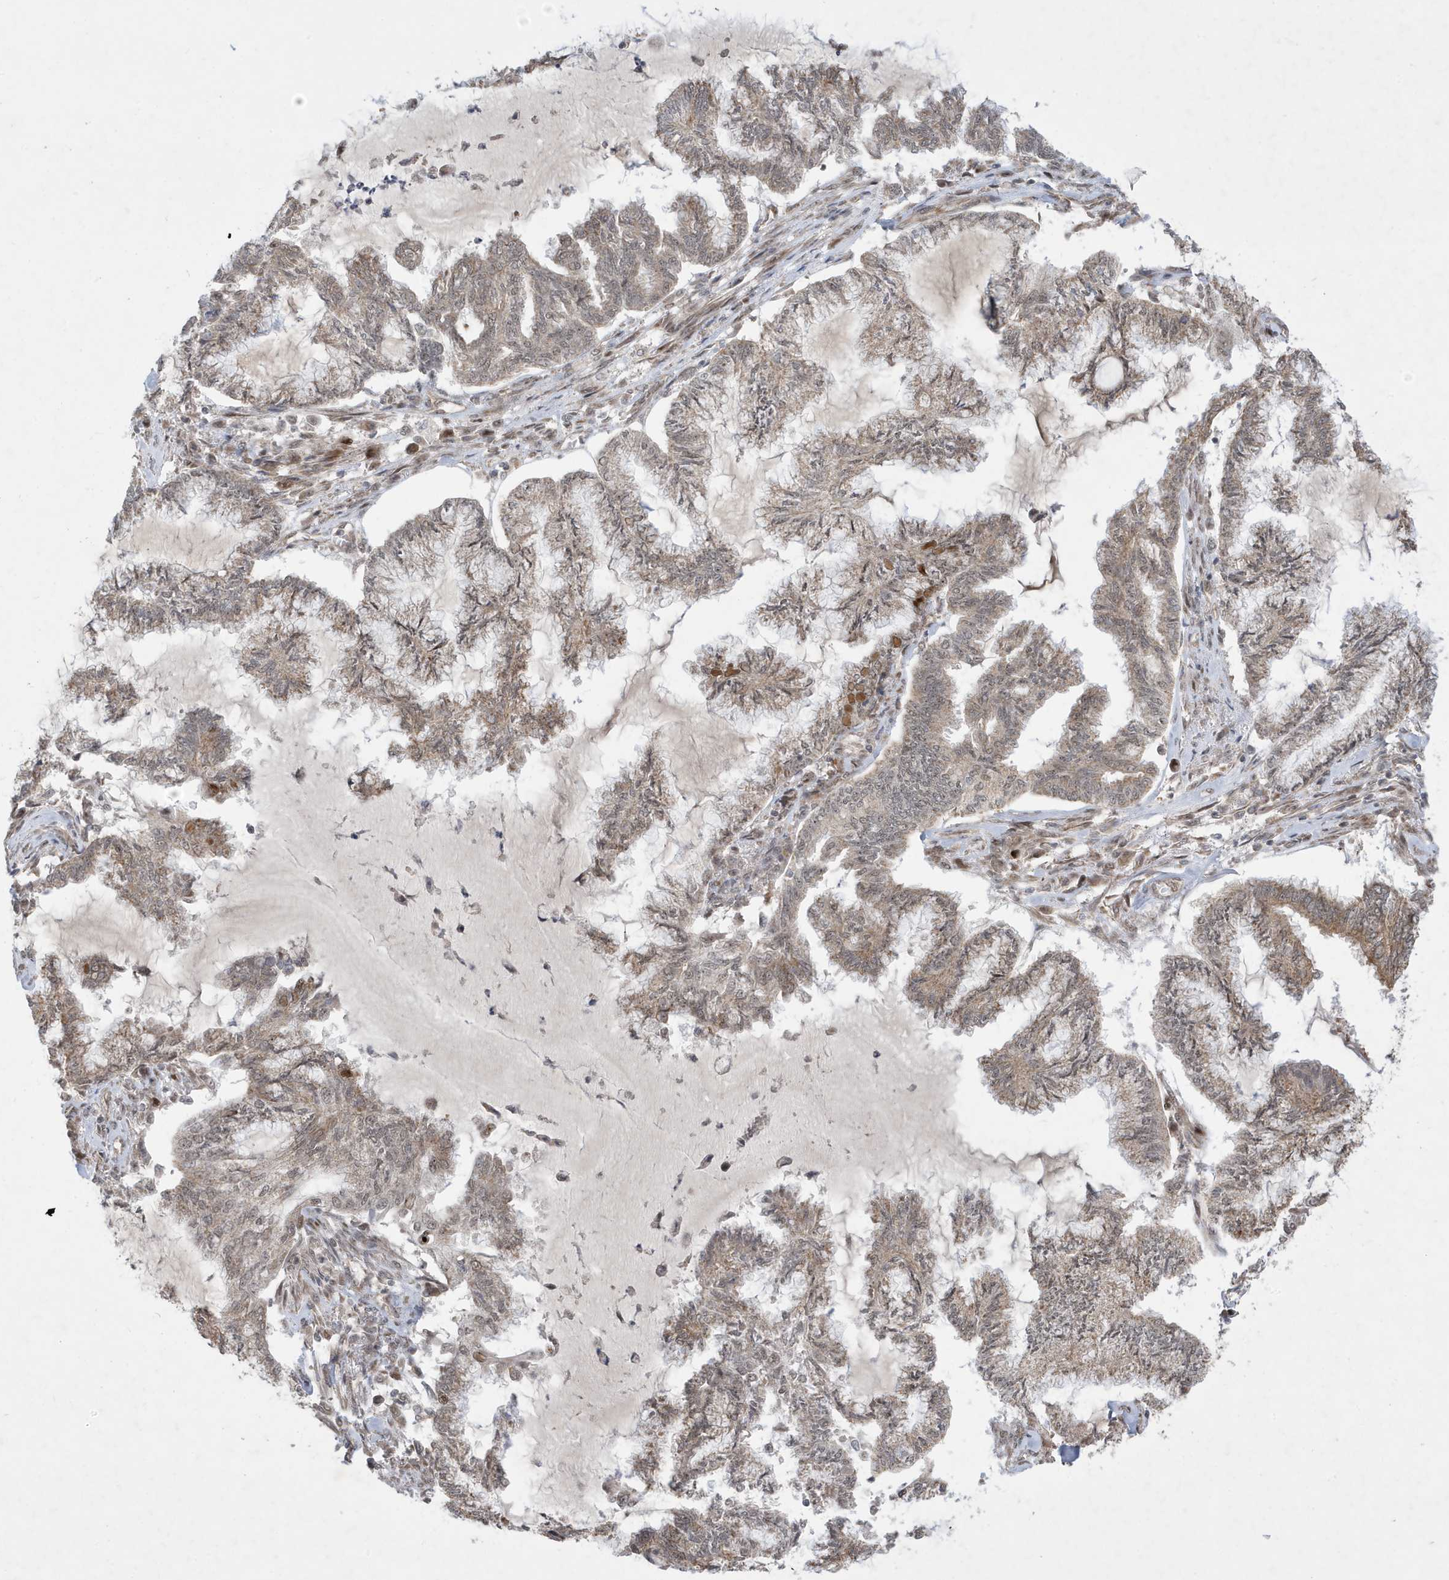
{"staining": {"intensity": "weak", "quantity": "25%-75%", "location": "cytoplasmic/membranous,nuclear"}, "tissue": "endometrial cancer", "cell_type": "Tumor cells", "image_type": "cancer", "snomed": [{"axis": "morphology", "description": "Adenocarcinoma, NOS"}, {"axis": "topography", "description": "Endometrium"}], "caption": "This photomicrograph displays IHC staining of endometrial cancer (adenocarcinoma), with low weak cytoplasmic/membranous and nuclear expression in approximately 25%-75% of tumor cells.", "gene": "FAM9B", "patient": {"sex": "female", "age": 86}}